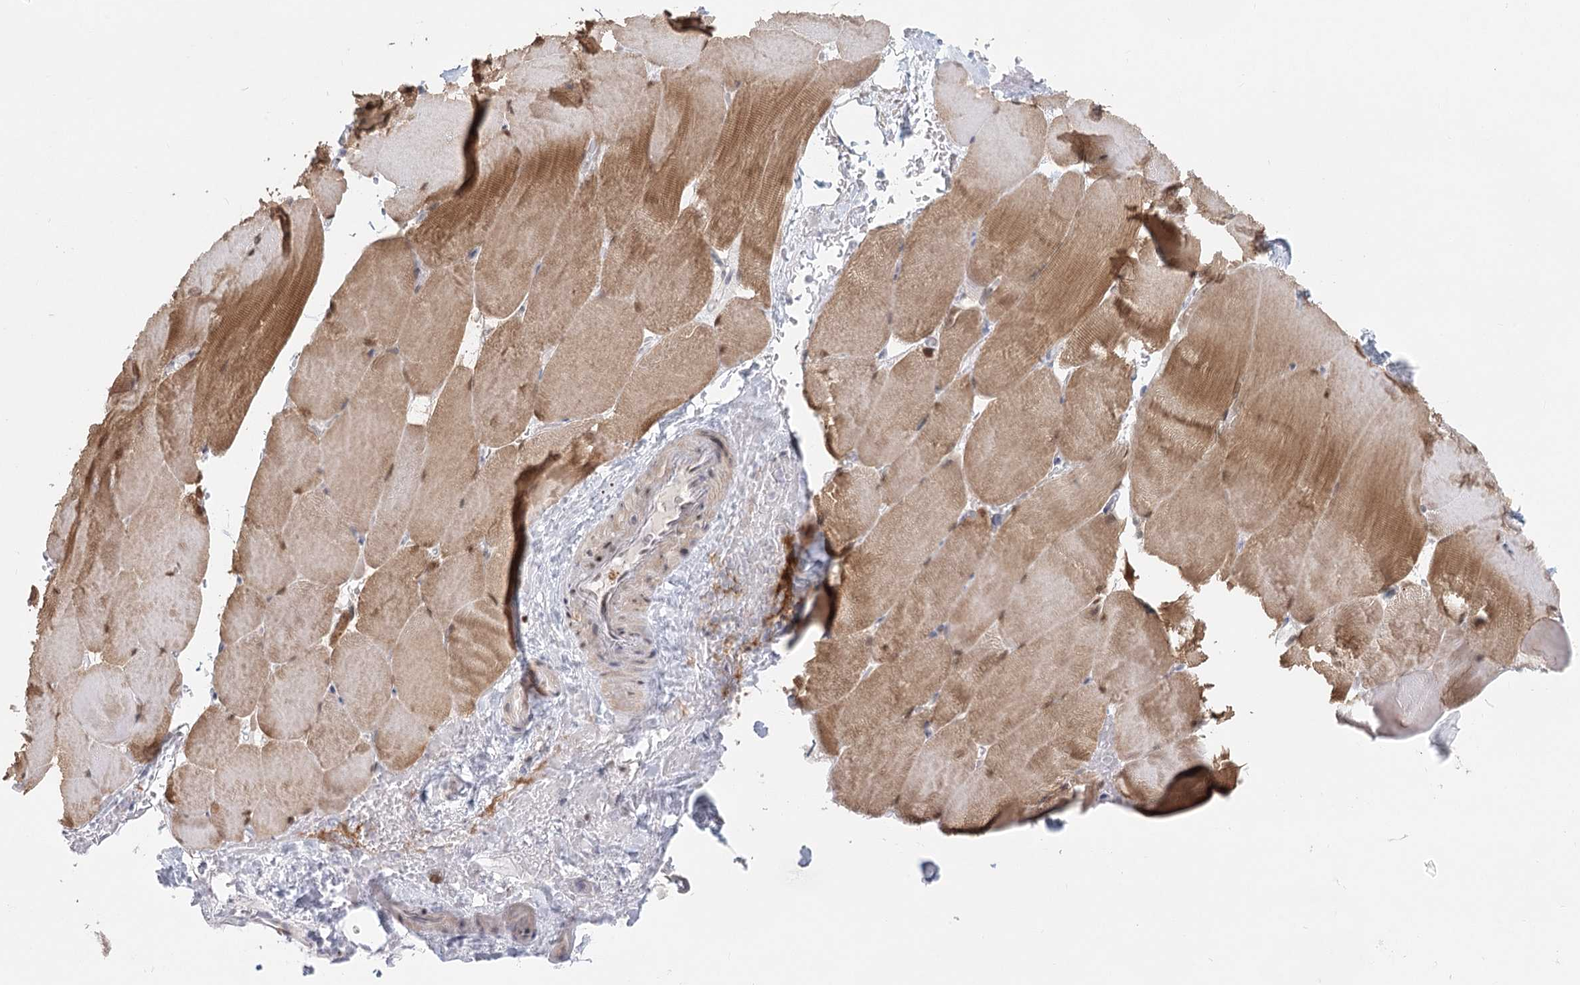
{"staining": {"intensity": "moderate", "quantity": ">75%", "location": "cytoplasmic/membranous,nuclear"}, "tissue": "skeletal muscle", "cell_type": "Myocytes", "image_type": "normal", "snomed": [{"axis": "morphology", "description": "Normal tissue, NOS"}, {"axis": "topography", "description": "Skeletal muscle"}, {"axis": "topography", "description": "Parathyroid gland"}], "caption": "Benign skeletal muscle was stained to show a protein in brown. There is medium levels of moderate cytoplasmic/membranous,nuclear staining in about >75% of myocytes.", "gene": "BNIP5", "patient": {"sex": "female", "age": 37}}